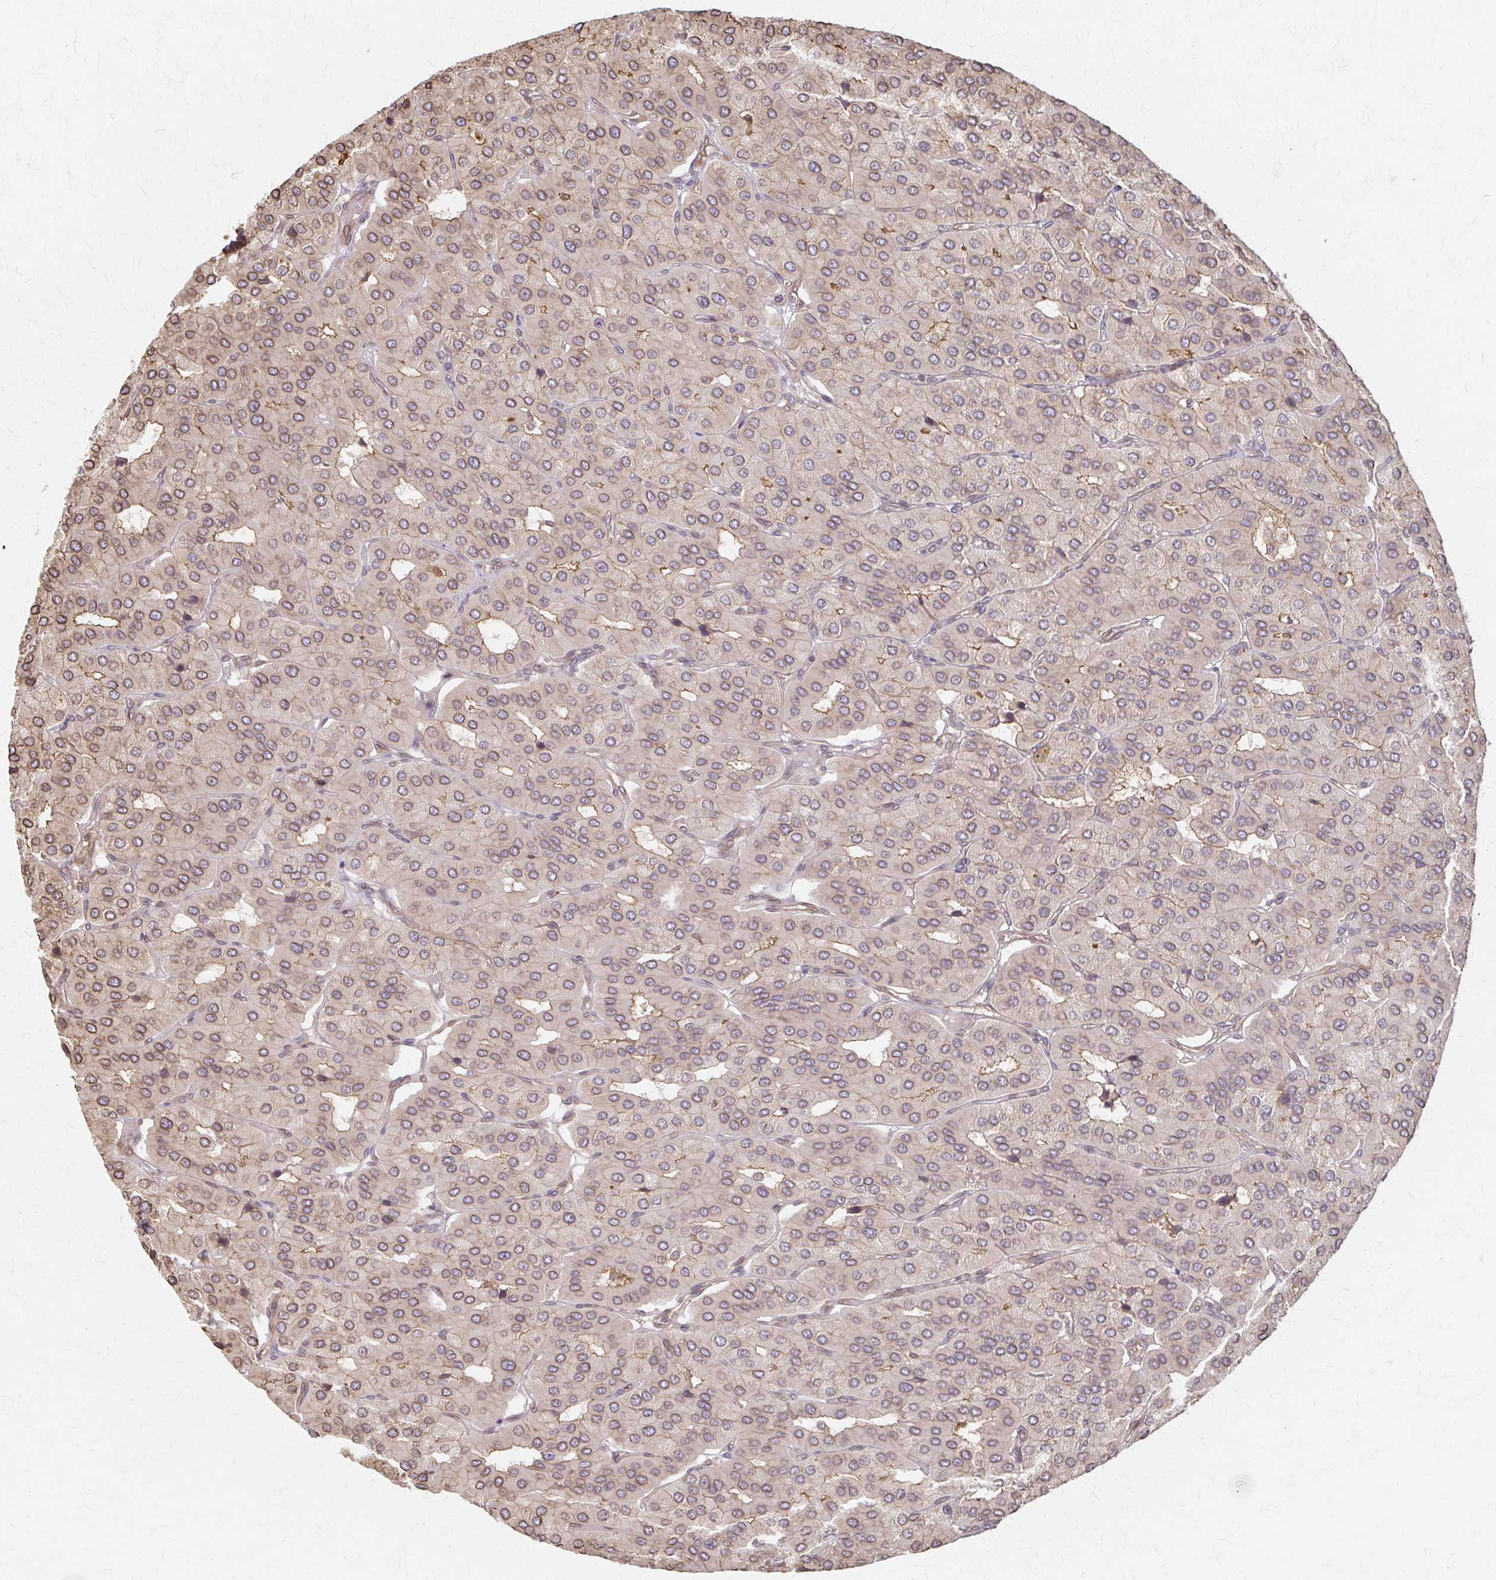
{"staining": {"intensity": "weak", "quantity": "25%-75%", "location": "cytoplasmic/membranous"}, "tissue": "parathyroid gland", "cell_type": "Glandular cells", "image_type": "normal", "snomed": [{"axis": "morphology", "description": "Normal tissue, NOS"}, {"axis": "morphology", "description": "Adenoma, NOS"}, {"axis": "topography", "description": "Parathyroid gland"}], "caption": "Protein analysis of unremarkable parathyroid gland exhibits weak cytoplasmic/membranous expression in about 25%-75% of glandular cells. (DAB IHC, brown staining for protein, blue staining for nuclei).", "gene": "ARHGAP35", "patient": {"sex": "female", "age": 86}}